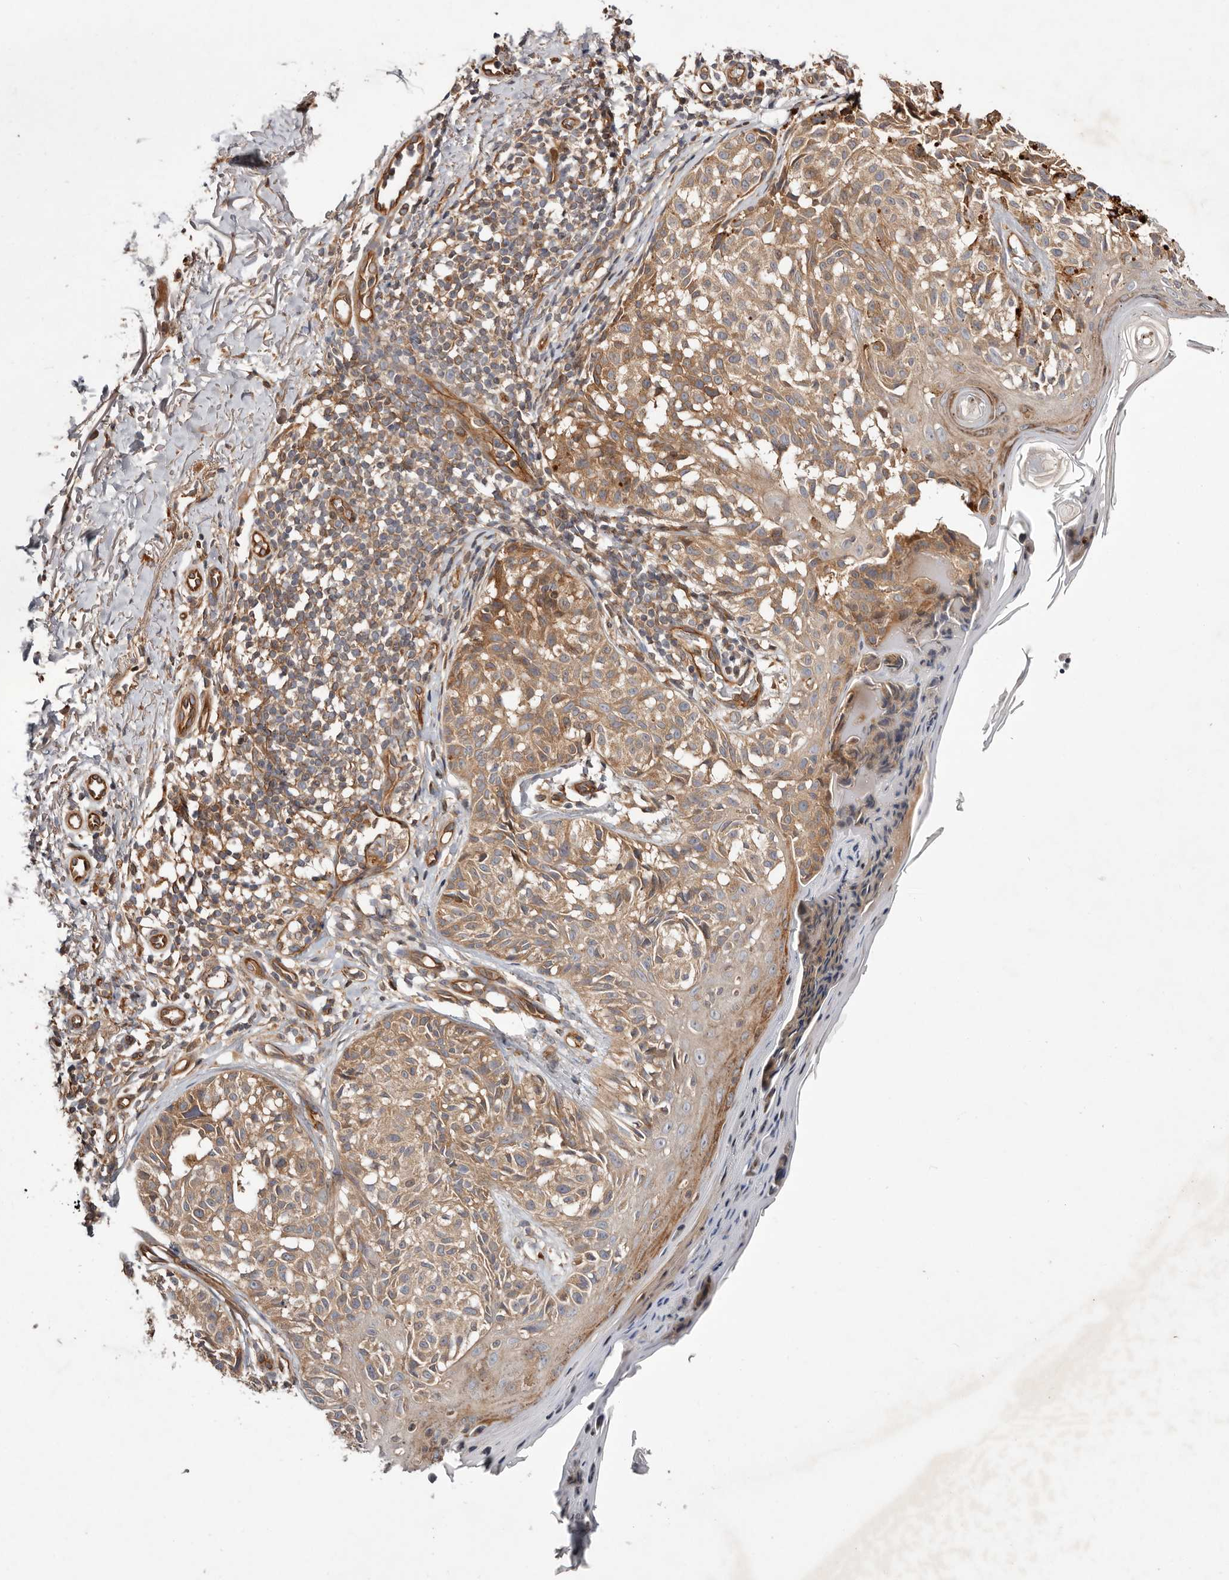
{"staining": {"intensity": "moderate", "quantity": ">75%", "location": "cytoplasmic/membranous"}, "tissue": "melanoma", "cell_type": "Tumor cells", "image_type": "cancer", "snomed": [{"axis": "morphology", "description": "Malignant melanoma, NOS"}, {"axis": "topography", "description": "Skin"}], "caption": "This is an image of immunohistochemistry staining of malignant melanoma, which shows moderate expression in the cytoplasmic/membranous of tumor cells.", "gene": "MACF1", "patient": {"sex": "female", "age": 50}}